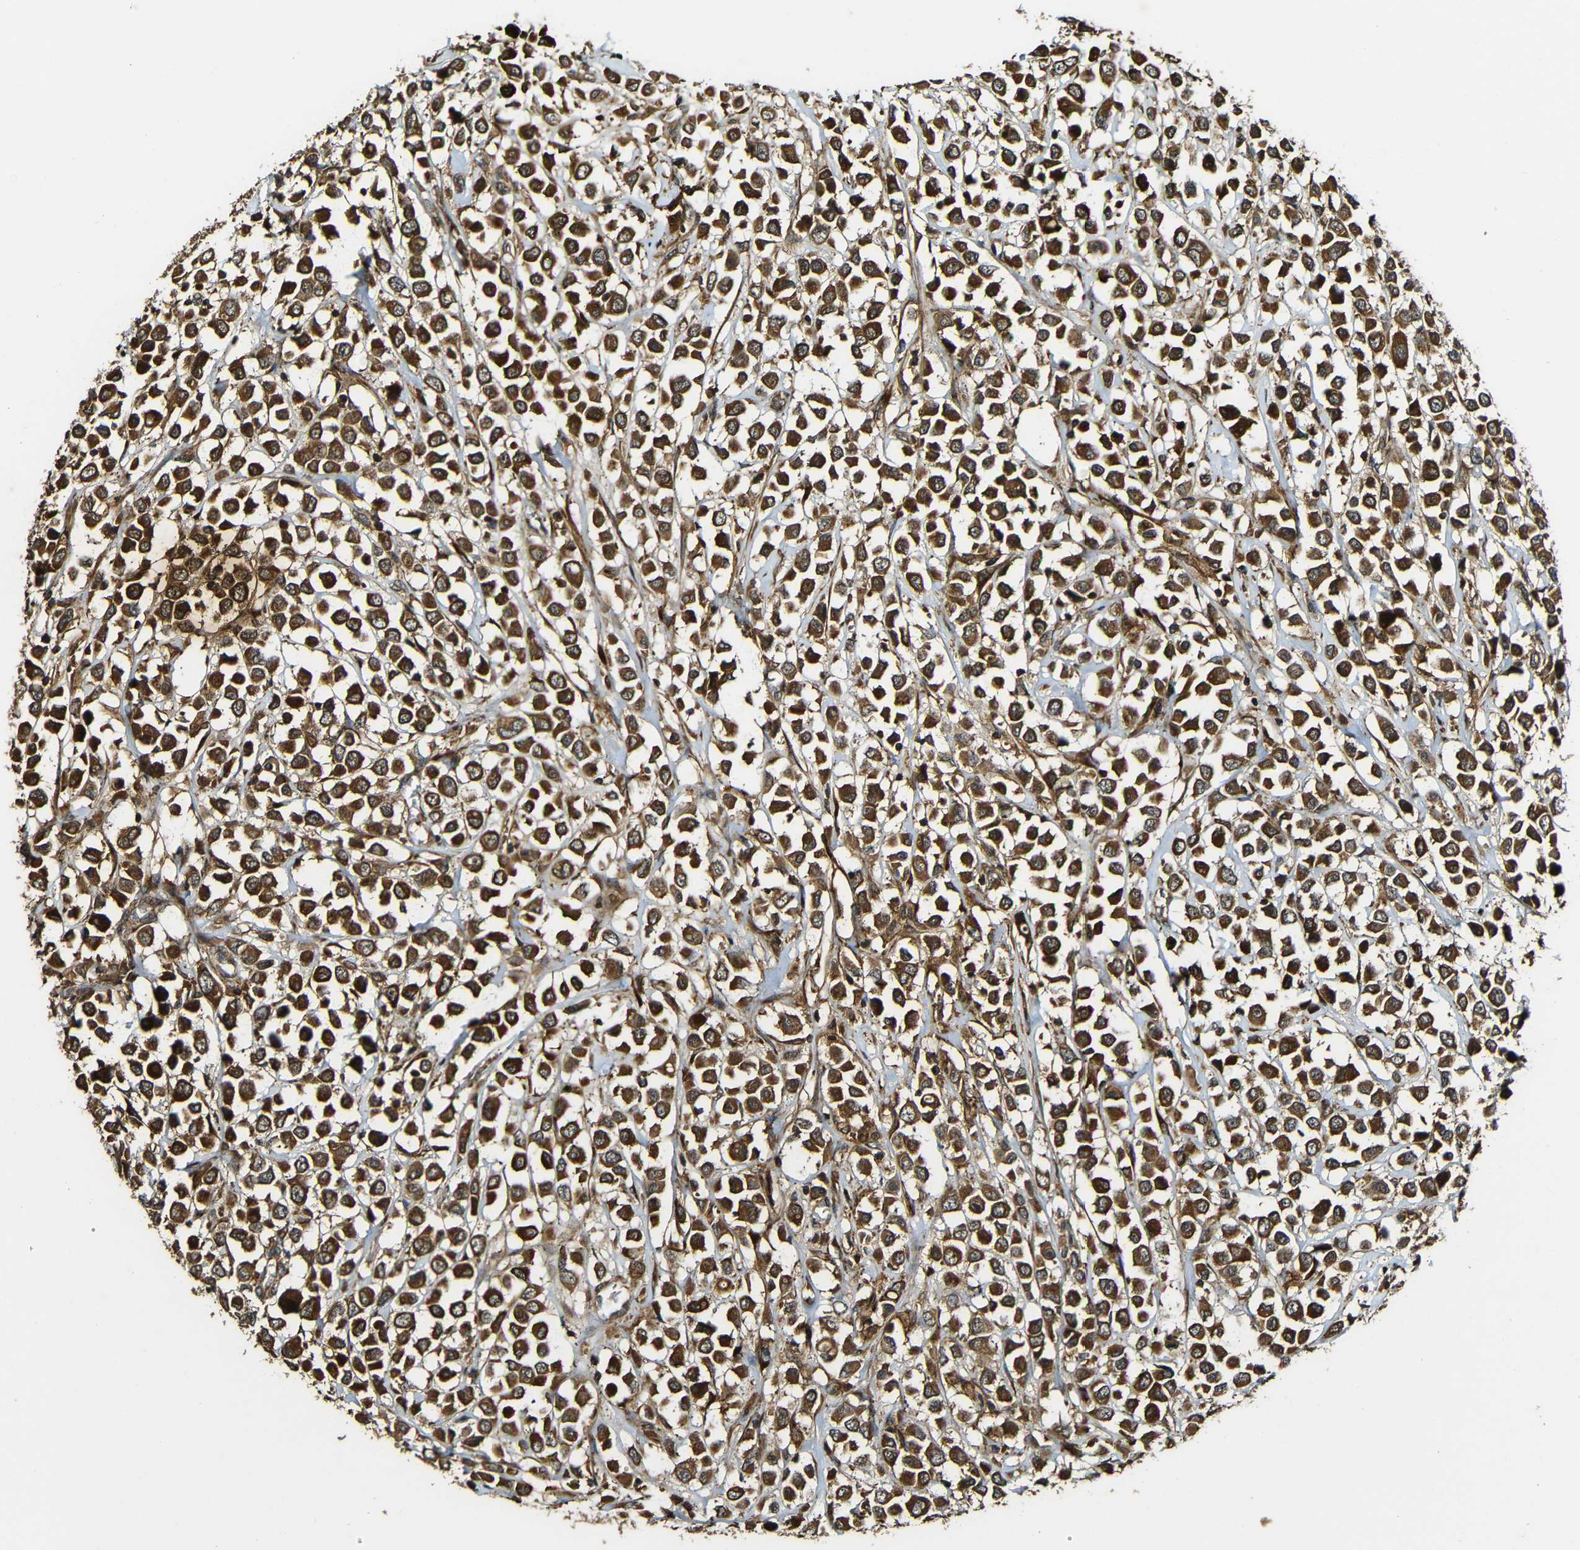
{"staining": {"intensity": "strong", "quantity": ">75%", "location": "cytoplasmic/membranous"}, "tissue": "breast cancer", "cell_type": "Tumor cells", "image_type": "cancer", "snomed": [{"axis": "morphology", "description": "Duct carcinoma"}, {"axis": "topography", "description": "Breast"}], "caption": "This histopathology image displays immunohistochemistry (IHC) staining of infiltrating ductal carcinoma (breast), with high strong cytoplasmic/membranous positivity in about >75% of tumor cells.", "gene": "CASP8", "patient": {"sex": "female", "age": 61}}